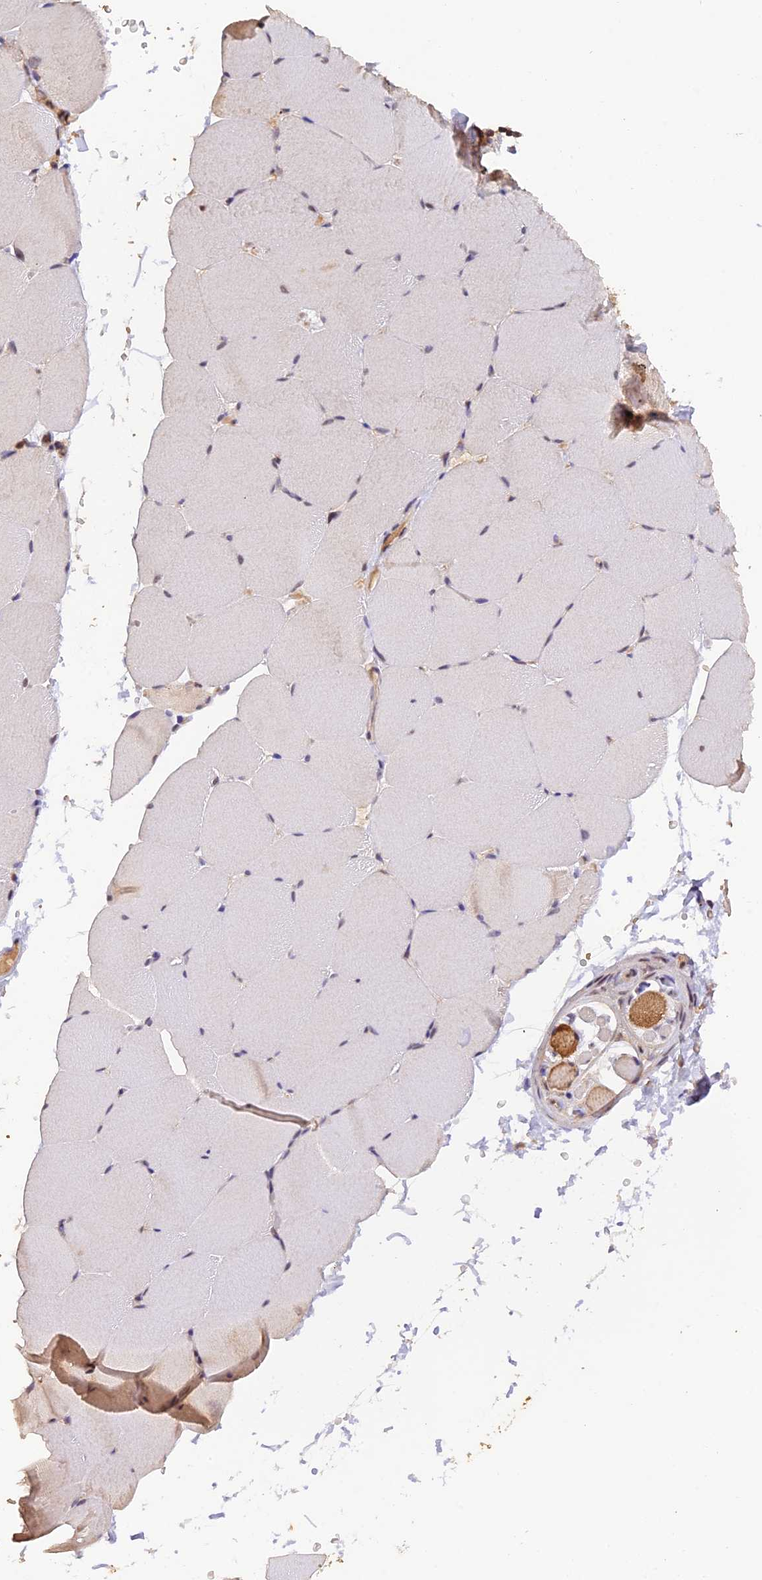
{"staining": {"intensity": "negative", "quantity": "none", "location": "none"}, "tissue": "skeletal muscle", "cell_type": "Myocytes", "image_type": "normal", "snomed": [{"axis": "morphology", "description": "Normal tissue, NOS"}, {"axis": "topography", "description": "Skeletal muscle"}, {"axis": "topography", "description": "Parathyroid gland"}], "caption": "IHC image of normal skeletal muscle stained for a protein (brown), which reveals no expression in myocytes.", "gene": "ZNF436", "patient": {"sex": "female", "age": 37}}